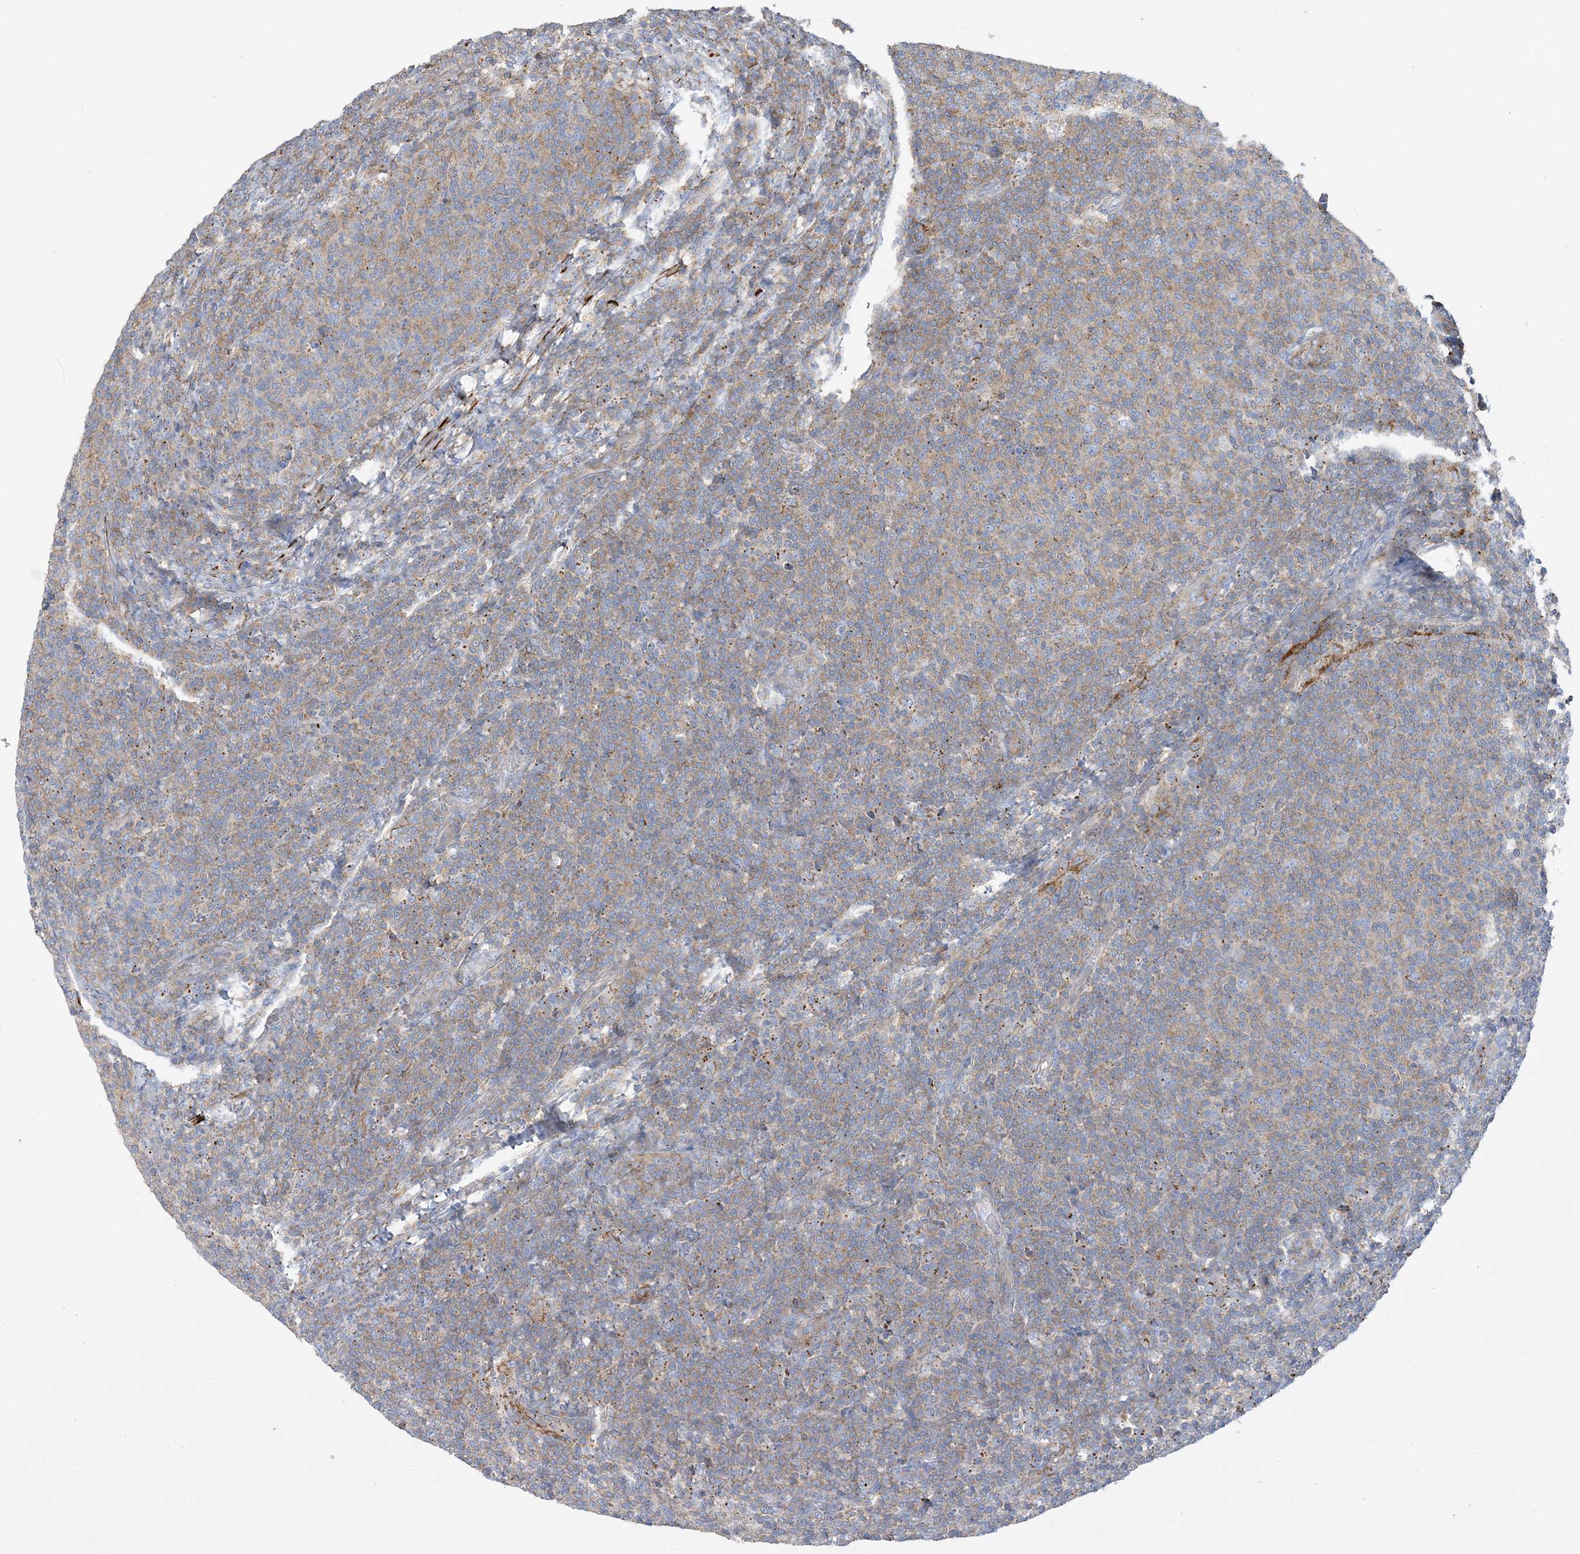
{"staining": {"intensity": "weak", "quantity": ">75%", "location": "cytoplasmic/membranous"}, "tissue": "lymphoma", "cell_type": "Tumor cells", "image_type": "cancer", "snomed": [{"axis": "morphology", "description": "Malignant lymphoma, non-Hodgkin's type, Low grade"}, {"axis": "topography", "description": "Lymph node"}], "caption": "DAB (3,3'-diaminobenzidine) immunohistochemical staining of malignant lymphoma, non-Hodgkin's type (low-grade) exhibits weak cytoplasmic/membranous protein expression in about >75% of tumor cells.", "gene": "CALHM5", "patient": {"sex": "male", "age": 66}}